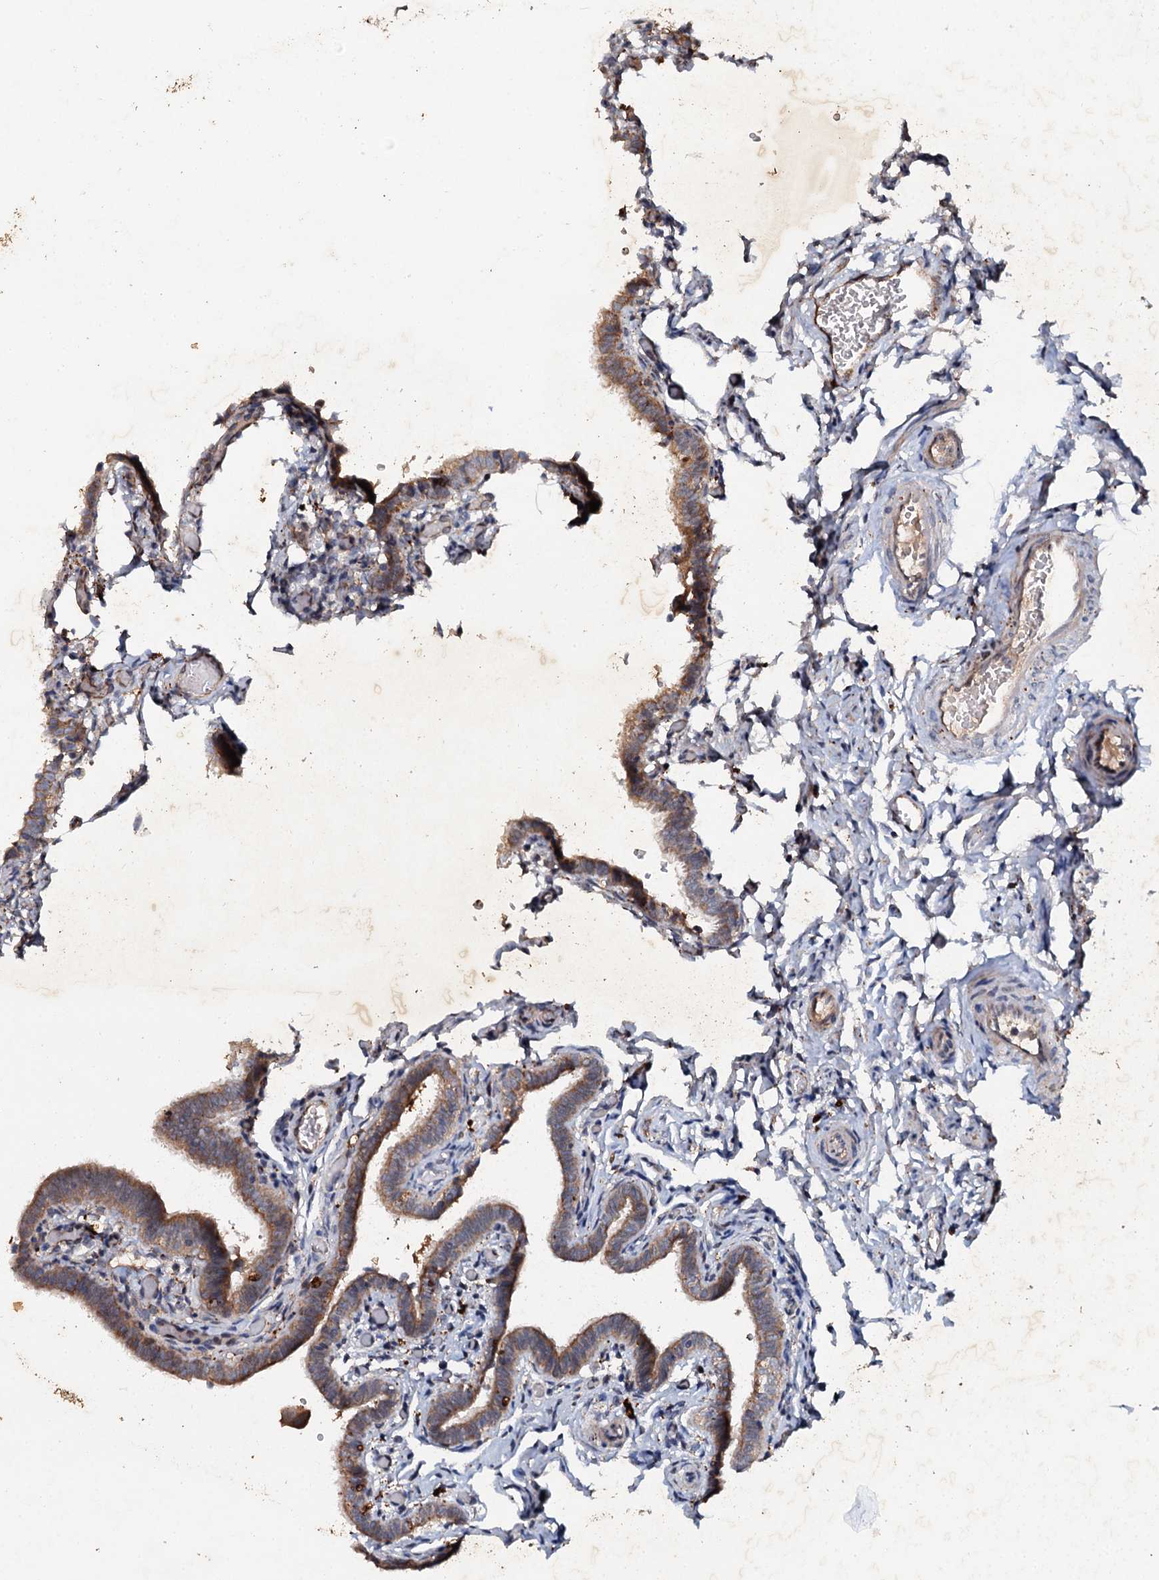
{"staining": {"intensity": "moderate", "quantity": ">75%", "location": "cytoplasmic/membranous"}, "tissue": "fallopian tube", "cell_type": "Glandular cells", "image_type": "normal", "snomed": [{"axis": "morphology", "description": "Normal tissue, NOS"}, {"axis": "topography", "description": "Fallopian tube"}], "caption": "Protein staining of benign fallopian tube demonstrates moderate cytoplasmic/membranous staining in about >75% of glandular cells. Using DAB (brown) and hematoxylin (blue) stains, captured at high magnification using brightfield microscopy.", "gene": "ADAMTS10", "patient": {"sex": "female", "age": 36}}